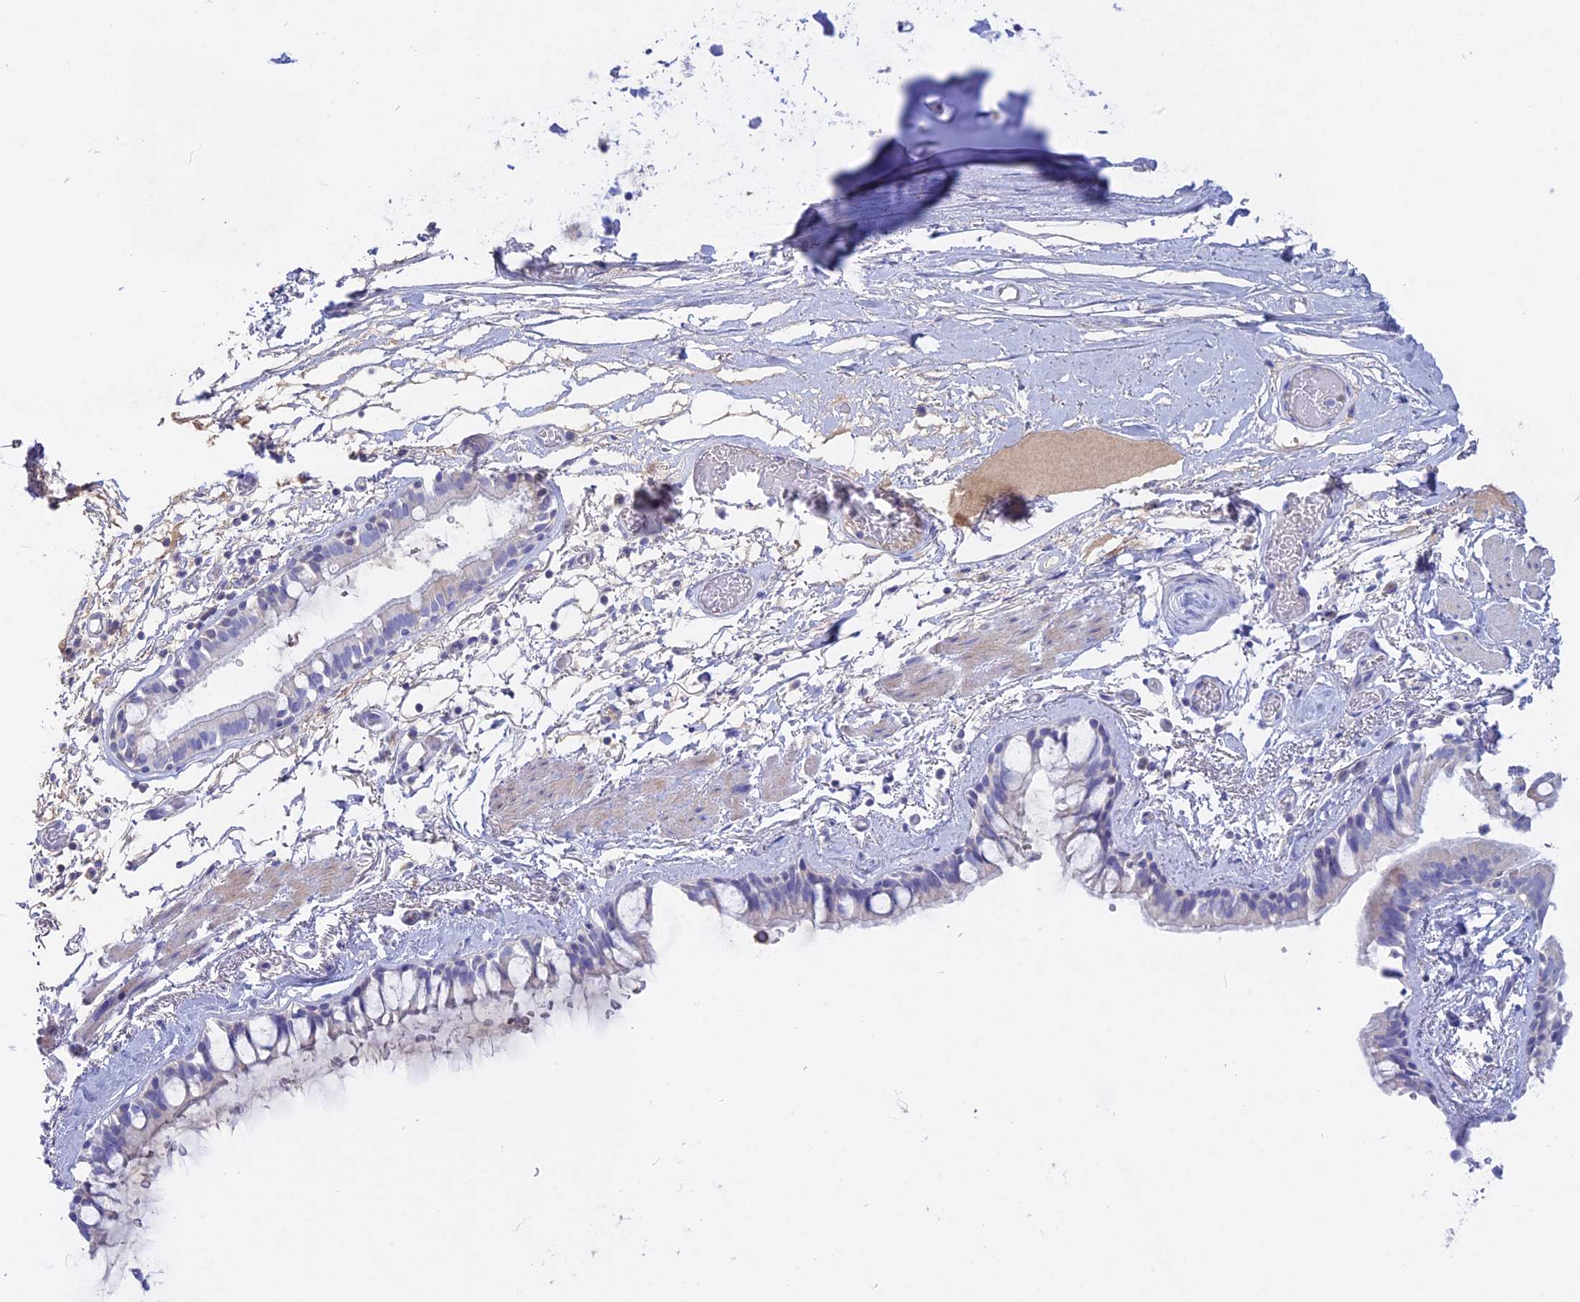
{"staining": {"intensity": "negative", "quantity": "none", "location": "none"}, "tissue": "bronchus", "cell_type": "Respiratory epithelial cells", "image_type": "normal", "snomed": [{"axis": "morphology", "description": "Normal tissue, NOS"}, {"axis": "topography", "description": "Cartilage tissue"}], "caption": "Immunohistochemistry (IHC) of unremarkable bronchus demonstrates no expression in respiratory epithelial cells. (Stains: DAB (3,3'-diaminobenzidine) IHC with hematoxylin counter stain, Microscopy: brightfield microscopy at high magnification).", "gene": "ADGRA1", "patient": {"sex": "male", "age": 63}}